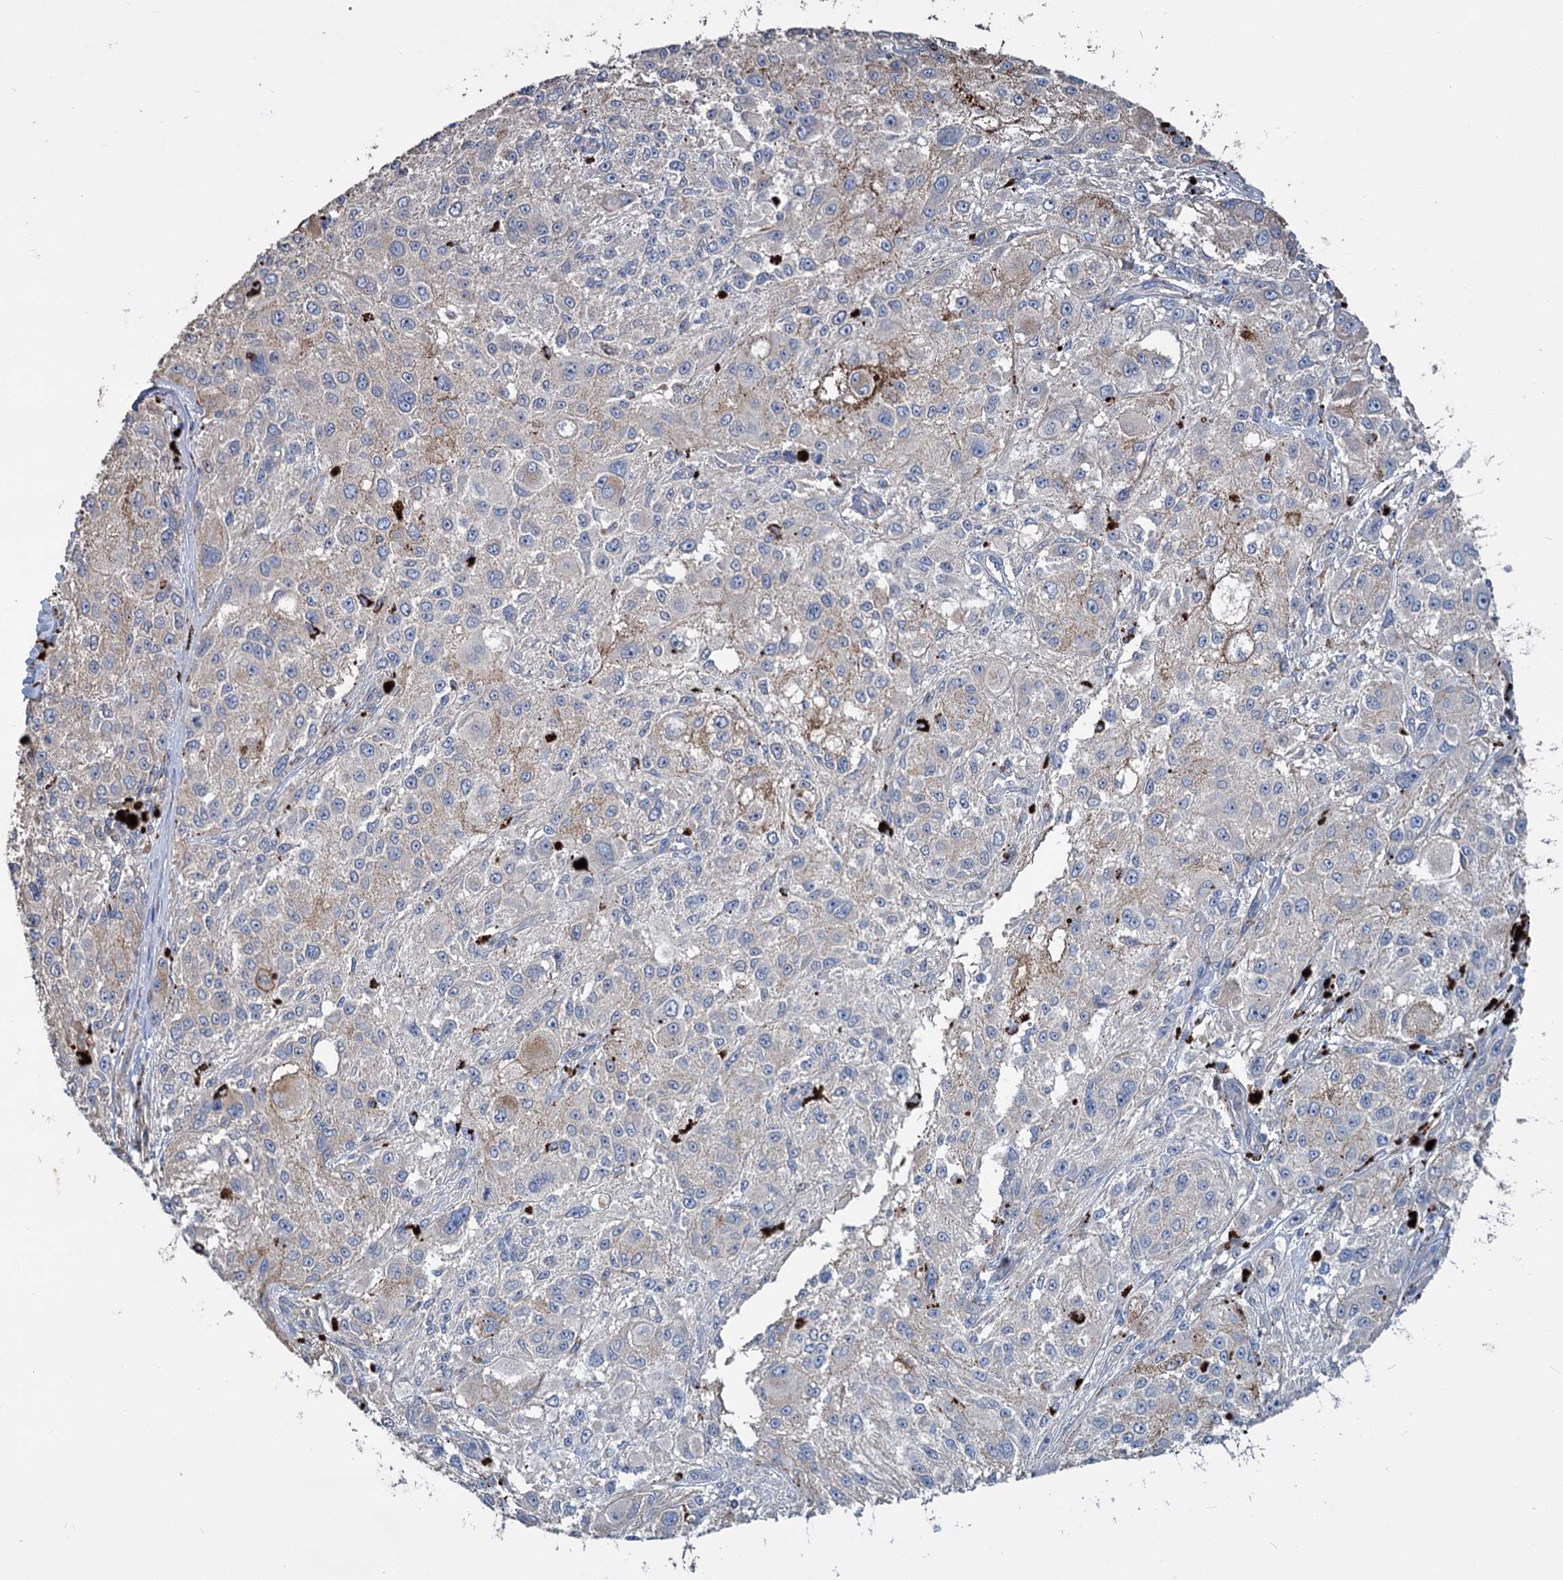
{"staining": {"intensity": "negative", "quantity": "none", "location": "none"}, "tissue": "melanoma", "cell_type": "Tumor cells", "image_type": "cancer", "snomed": [{"axis": "morphology", "description": "Necrosis, NOS"}, {"axis": "morphology", "description": "Malignant melanoma, NOS"}, {"axis": "topography", "description": "Skin"}], "caption": "Histopathology image shows no protein positivity in tumor cells of melanoma tissue.", "gene": "URAD", "patient": {"sex": "female", "age": 87}}